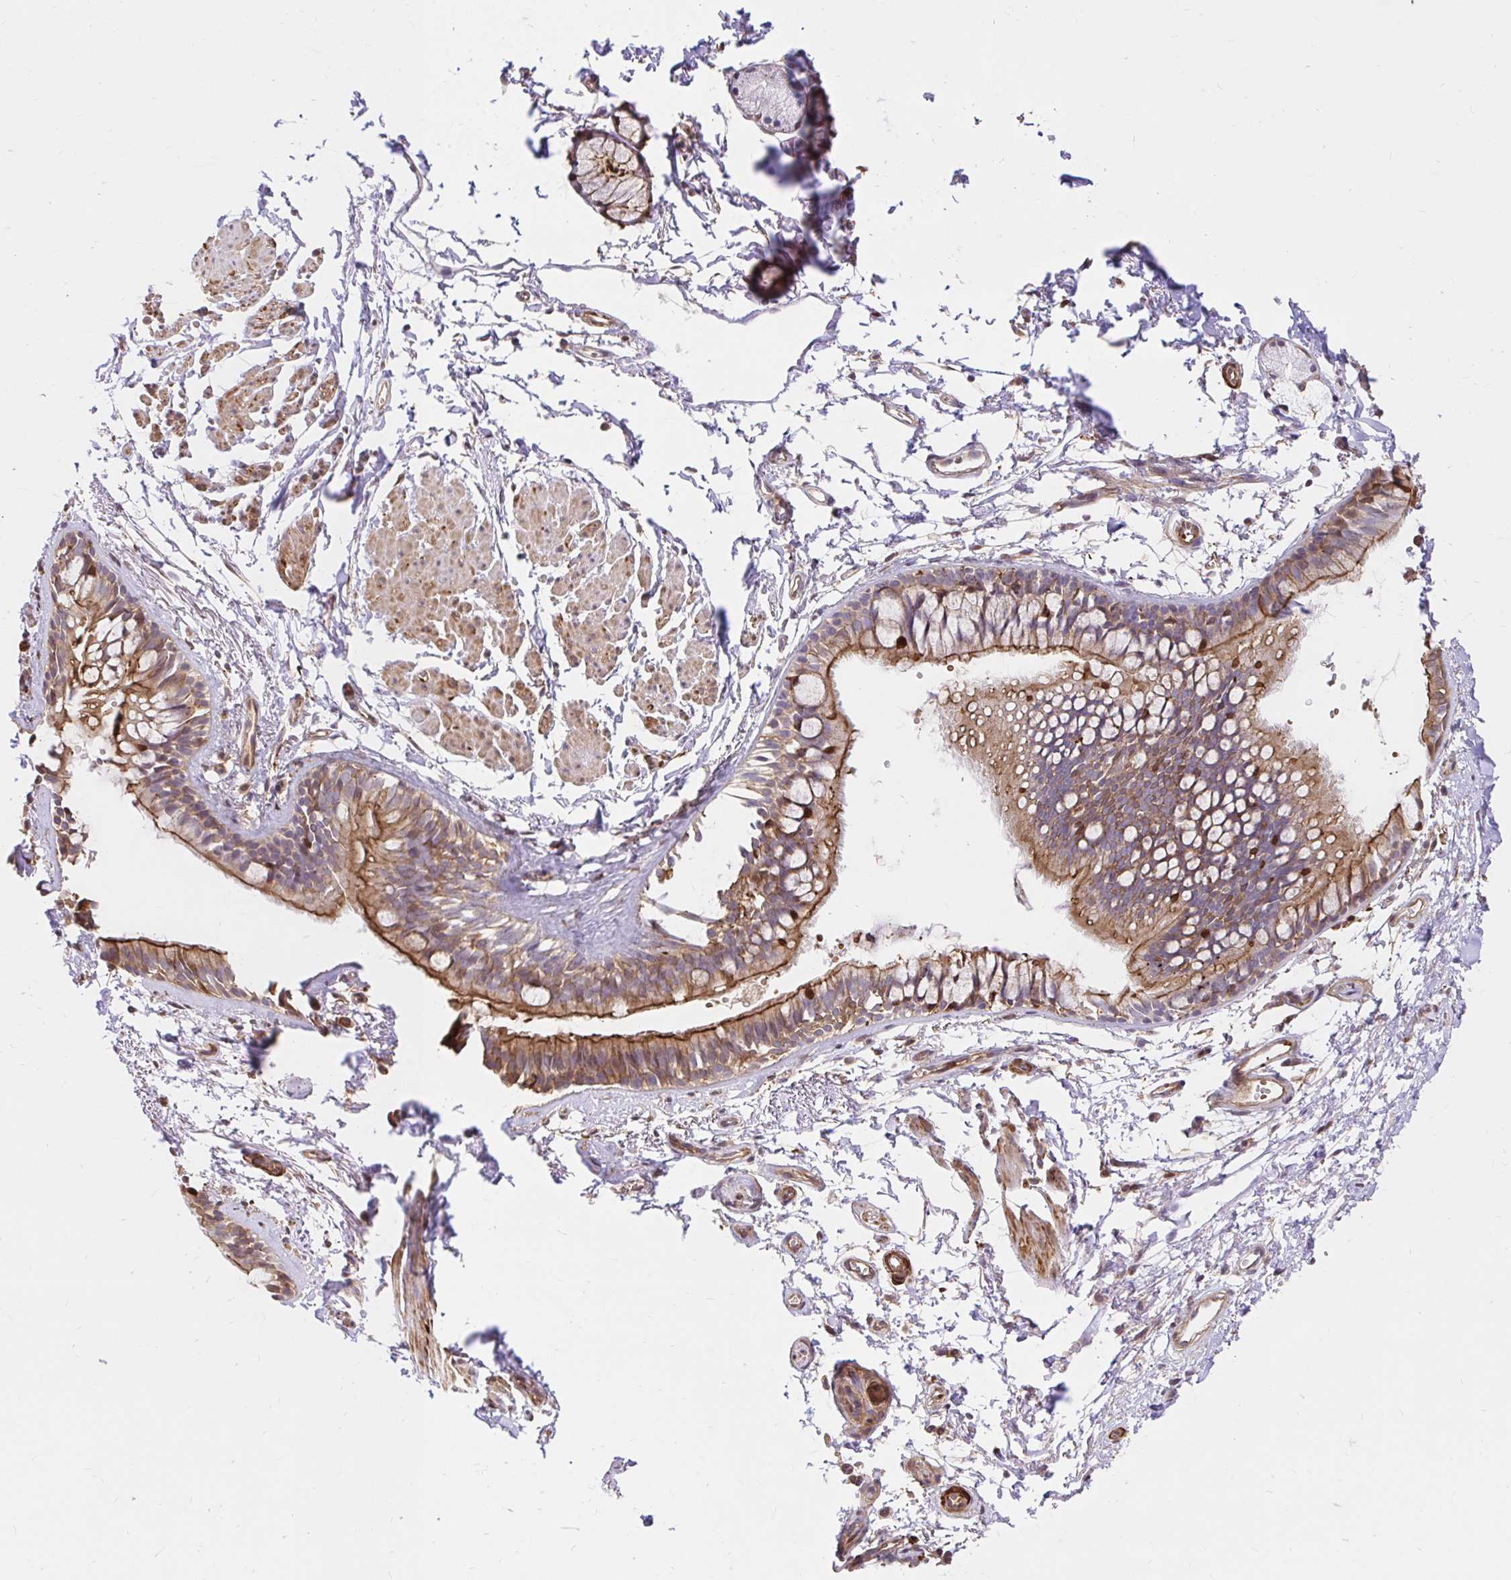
{"staining": {"intensity": "moderate", "quantity": ">75%", "location": "cytoplasmic/membranous"}, "tissue": "bronchus", "cell_type": "Respiratory epithelial cells", "image_type": "normal", "snomed": [{"axis": "morphology", "description": "Normal tissue, NOS"}, {"axis": "topography", "description": "Cartilage tissue"}, {"axis": "topography", "description": "Bronchus"}, {"axis": "topography", "description": "Peripheral nerve tissue"}], "caption": "The image reveals staining of benign bronchus, revealing moderate cytoplasmic/membranous protein expression (brown color) within respiratory epithelial cells.", "gene": "GSN", "patient": {"sex": "female", "age": 59}}